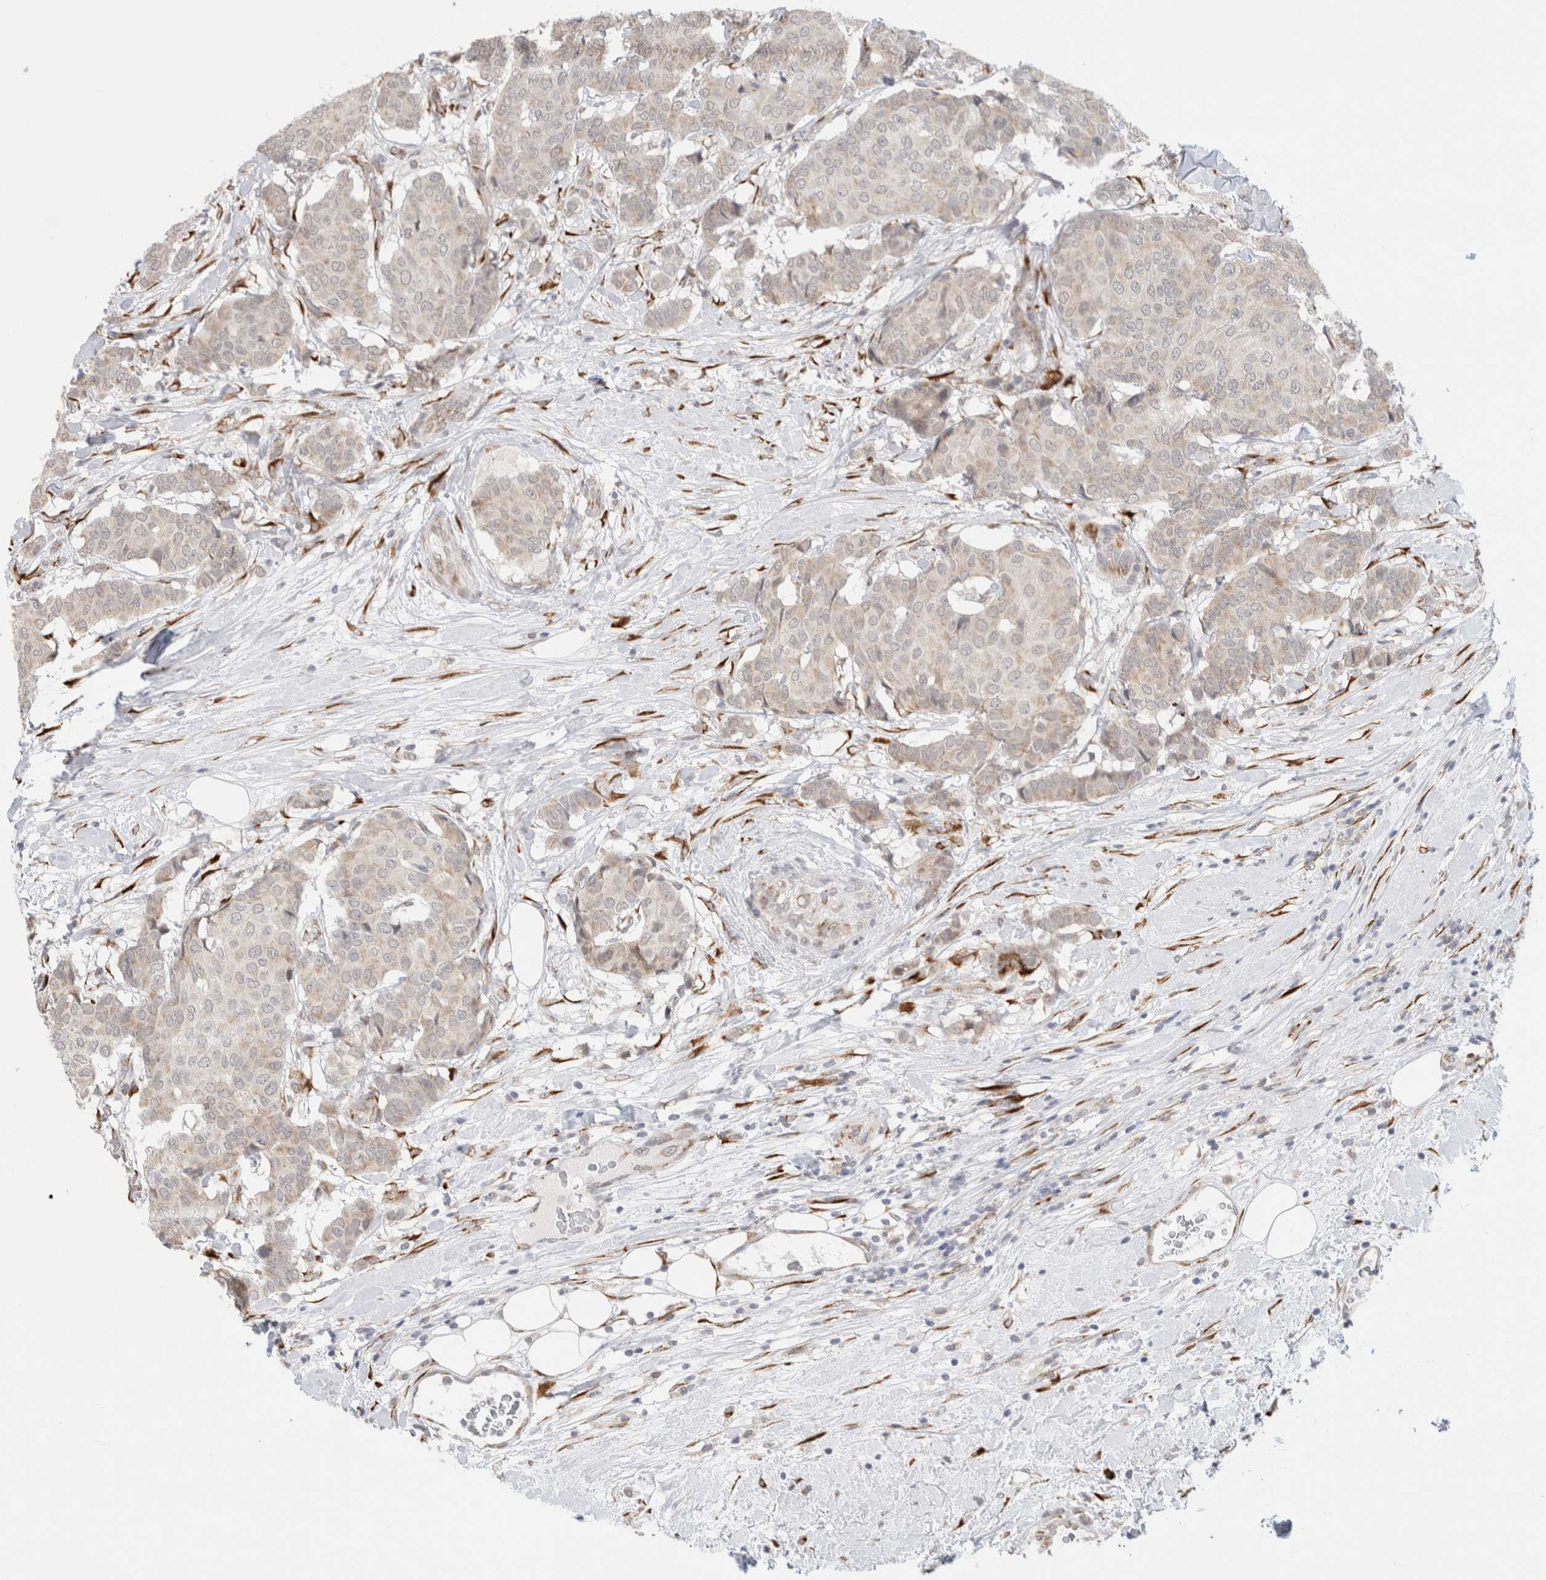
{"staining": {"intensity": "weak", "quantity": "25%-75%", "location": "cytoplasmic/membranous"}, "tissue": "breast cancer", "cell_type": "Tumor cells", "image_type": "cancer", "snomed": [{"axis": "morphology", "description": "Duct carcinoma"}, {"axis": "topography", "description": "Breast"}], "caption": "This is a micrograph of immunohistochemistry (IHC) staining of breast infiltrating ductal carcinoma, which shows weak positivity in the cytoplasmic/membranous of tumor cells.", "gene": "HDLBP", "patient": {"sex": "female", "age": 75}}